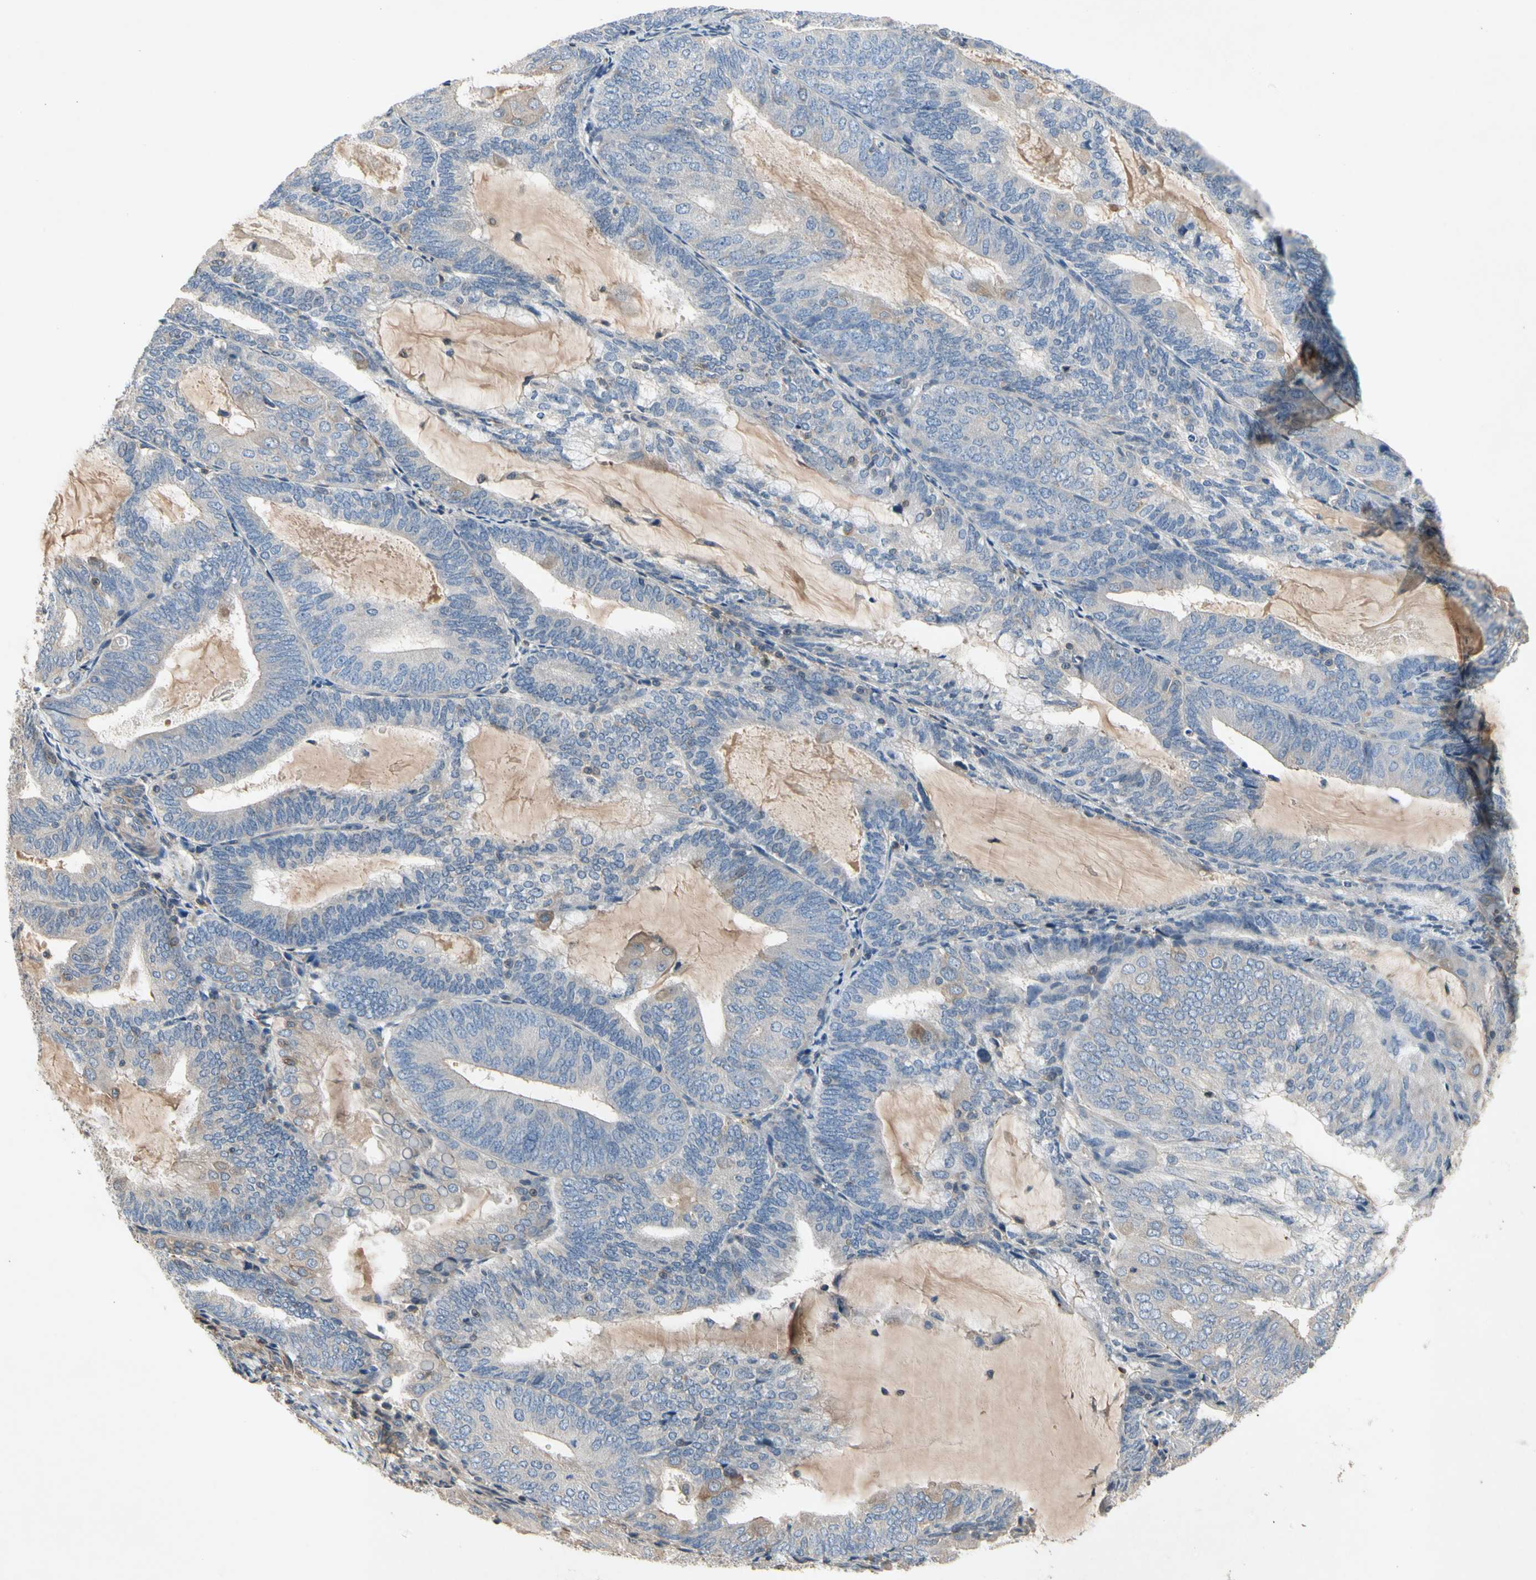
{"staining": {"intensity": "moderate", "quantity": "<25%", "location": "cytoplasmic/membranous"}, "tissue": "endometrial cancer", "cell_type": "Tumor cells", "image_type": "cancer", "snomed": [{"axis": "morphology", "description": "Adenocarcinoma, NOS"}, {"axis": "topography", "description": "Endometrium"}], "caption": "High-magnification brightfield microscopy of adenocarcinoma (endometrial) stained with DAB (3,3'-diaminobenzidine) (brown) and counterstained with hematoxylin (blue). tumor cells exhibit moderate cytoplasmic/membranous positivity is appreciated in approximately<25% of cells. (Brightfield microscopy of DAB IHC at high magnification).", "gene": "CRTAC1", "patient": {"sex": "female", "age": 81}}